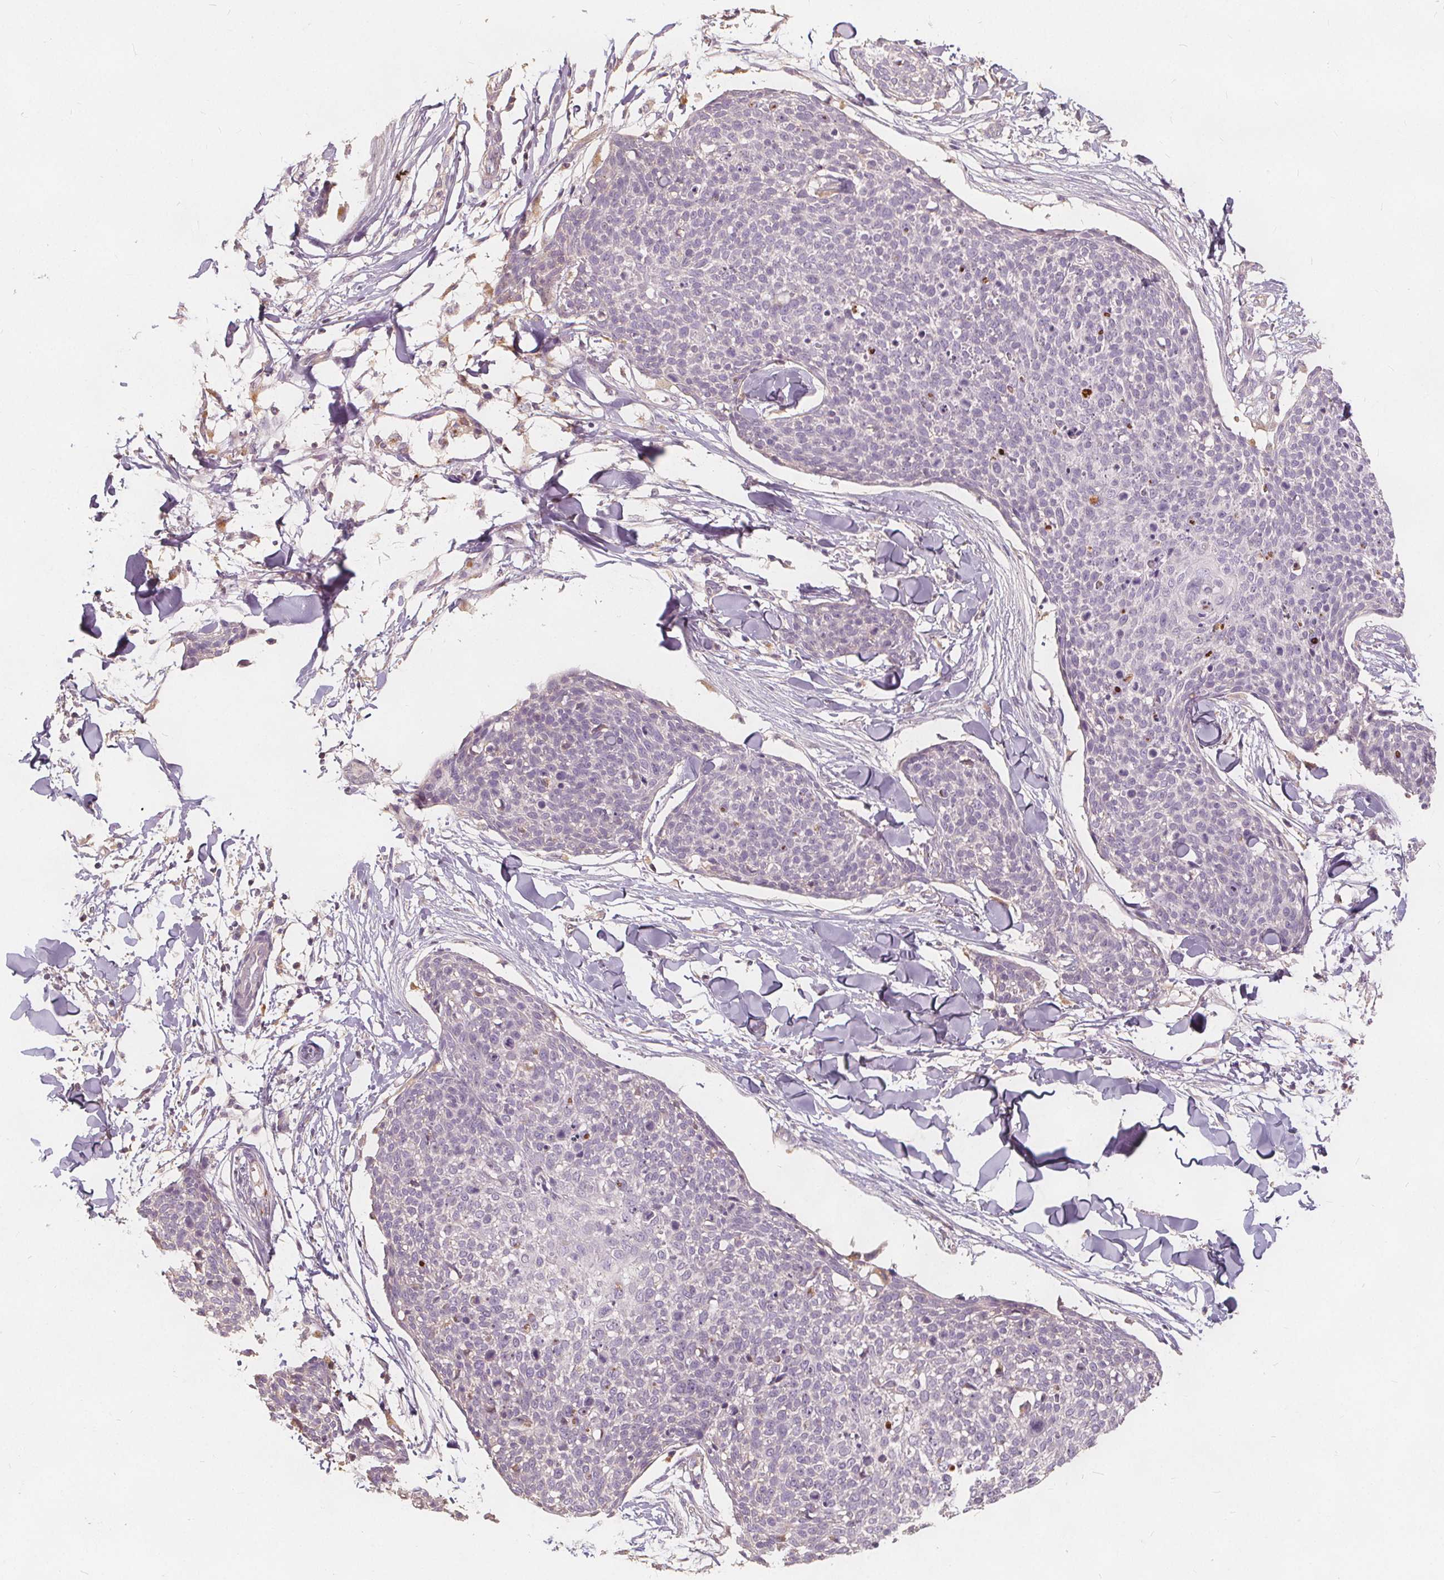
{"staining": {"intensity": "negative", "quantity": "none", "location": "none"}, "tissue": "skin cancer", "cell_type": "Tumor cells", "image_type": "cancer", "snomed": [{"axis": "morphology", "description": "Squamous cell carcinoma, NOS"}, {"axis": "topography", "description": "Skin"}, {"axis": "topography", "description": "Vulva"}], "caption": "Immunohistochemical staining of skin cancer exhibits no significant positivity in tumor cells. Brightfield microscopy of IHC stained with DAB (3,3'-diaminobenzidine) (brown) and hematoxylin (blue), captured at high magnification.", "gene": "DRC3", "patient": {"sex": "female", "age": 75}}